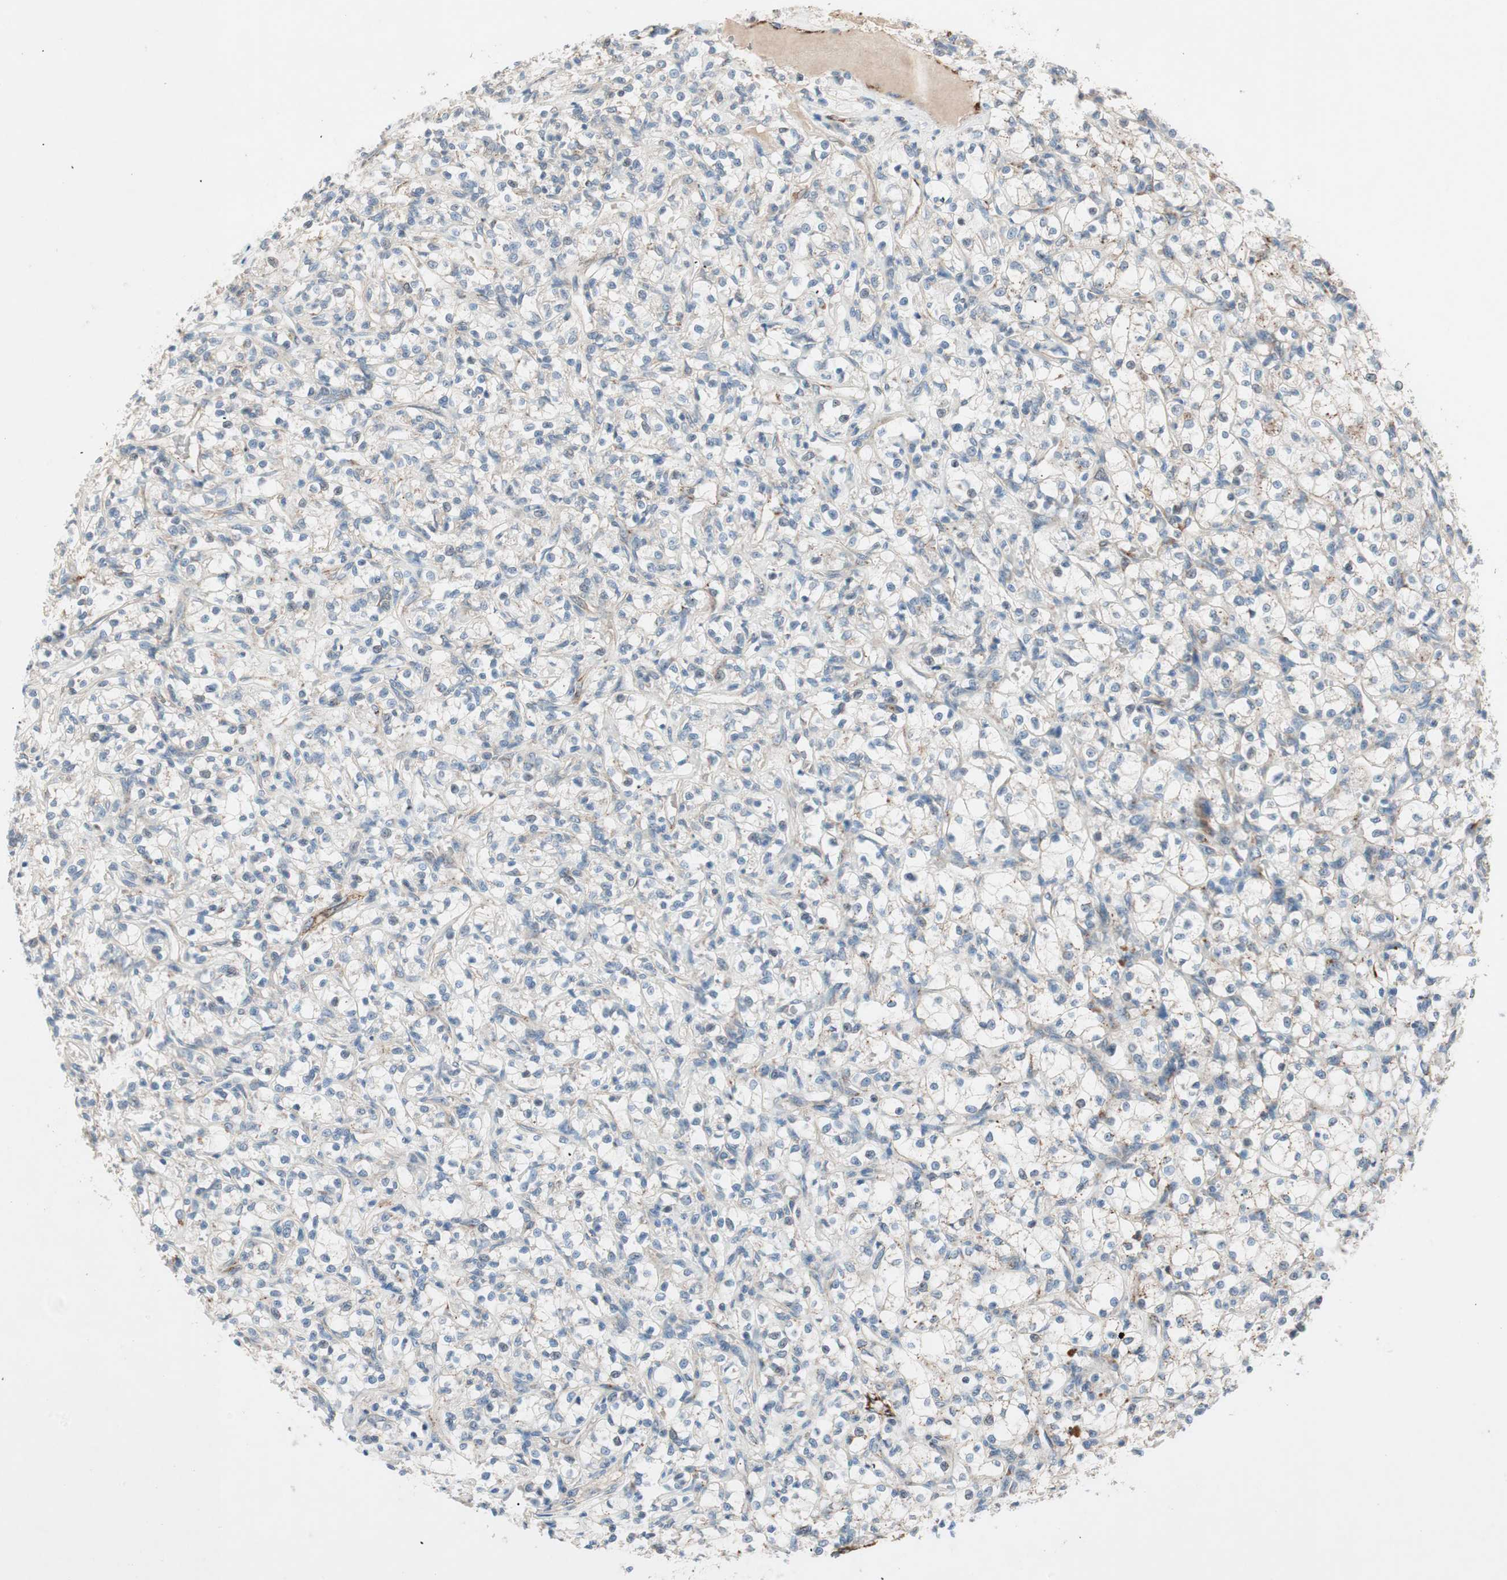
{"staining": {"intensity": "negative", "quantity": "none", "location": "none"}, "tissue": "renal cancer", "cell_type": "Tumor cells", "image_type": "cancer", "snomed": [{"axis": "morphology", "description": "Adenocarcinoma, NOS"}, {"axis": "topography", "description": "Kidney"}], "caption": "IHC histopathology image of neoplastic tissue: renal cancer (adenocarcinoma) stained with DAB demonstrates no significant protein expression in tumor cells.", "gene": "FGFR4", "patient": {"sex": "female", "age": 69}}